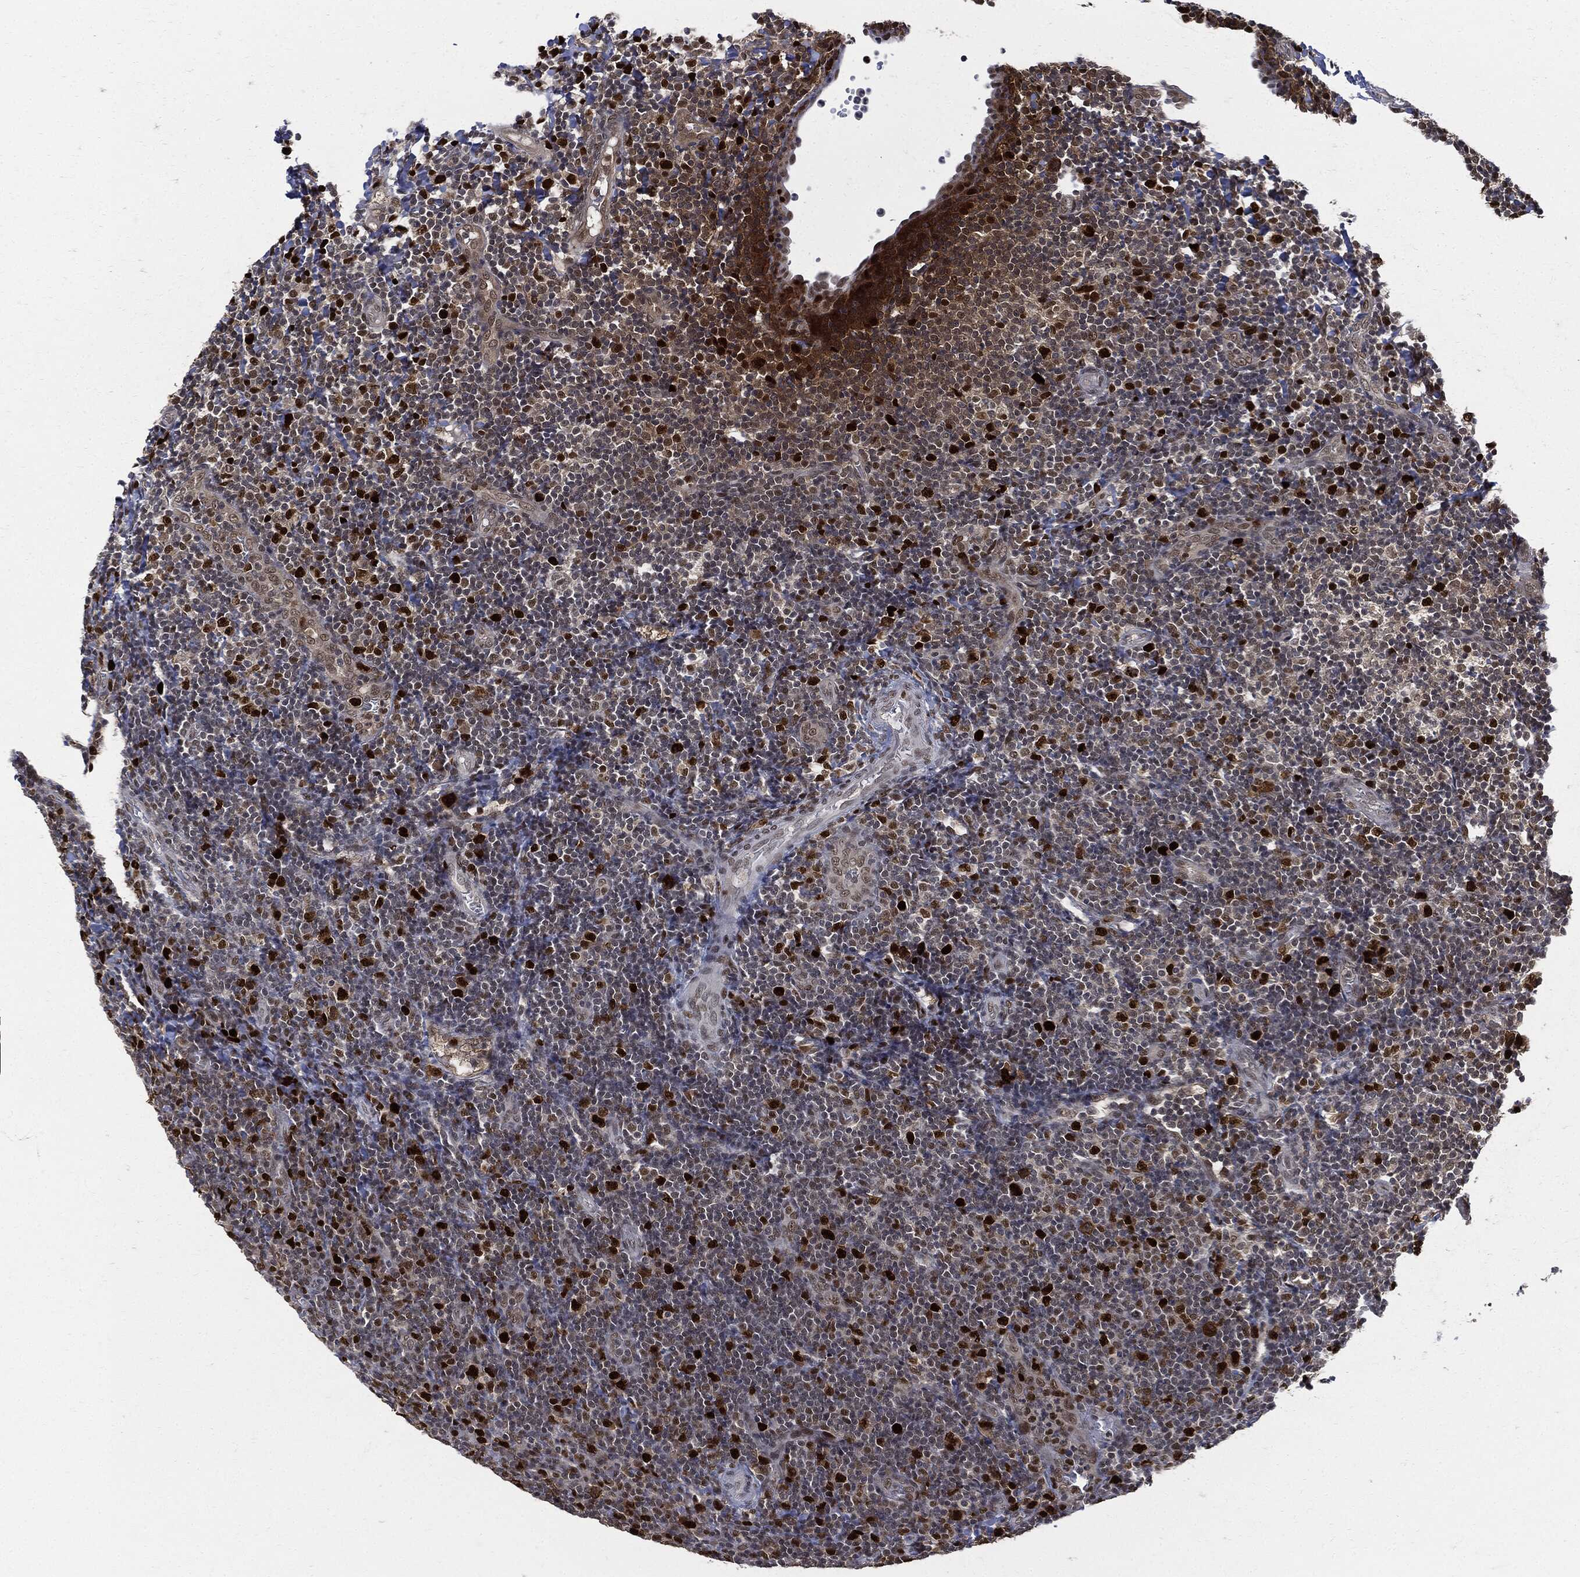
{"staining": {"intensity": "strong", "quantity": "25%-75%", "location": "nuclear"}, "tissue": "tonsil", "cell_type": "Germinal center cells", "image_type": "normal", "snomed": [{"axis": "morphology", "description": "Normal tissue, NOS"}, {"axis": "topography", "description": "Tonsil"}], "caption": "Brown immunohistochemical staining in unremarkable human tonsil demonstrates strong nuclear staining in approximately 25%-75% of germinal center cells.", "gene": "PCNA", "patient": {"sex": "female", "age": 5}}